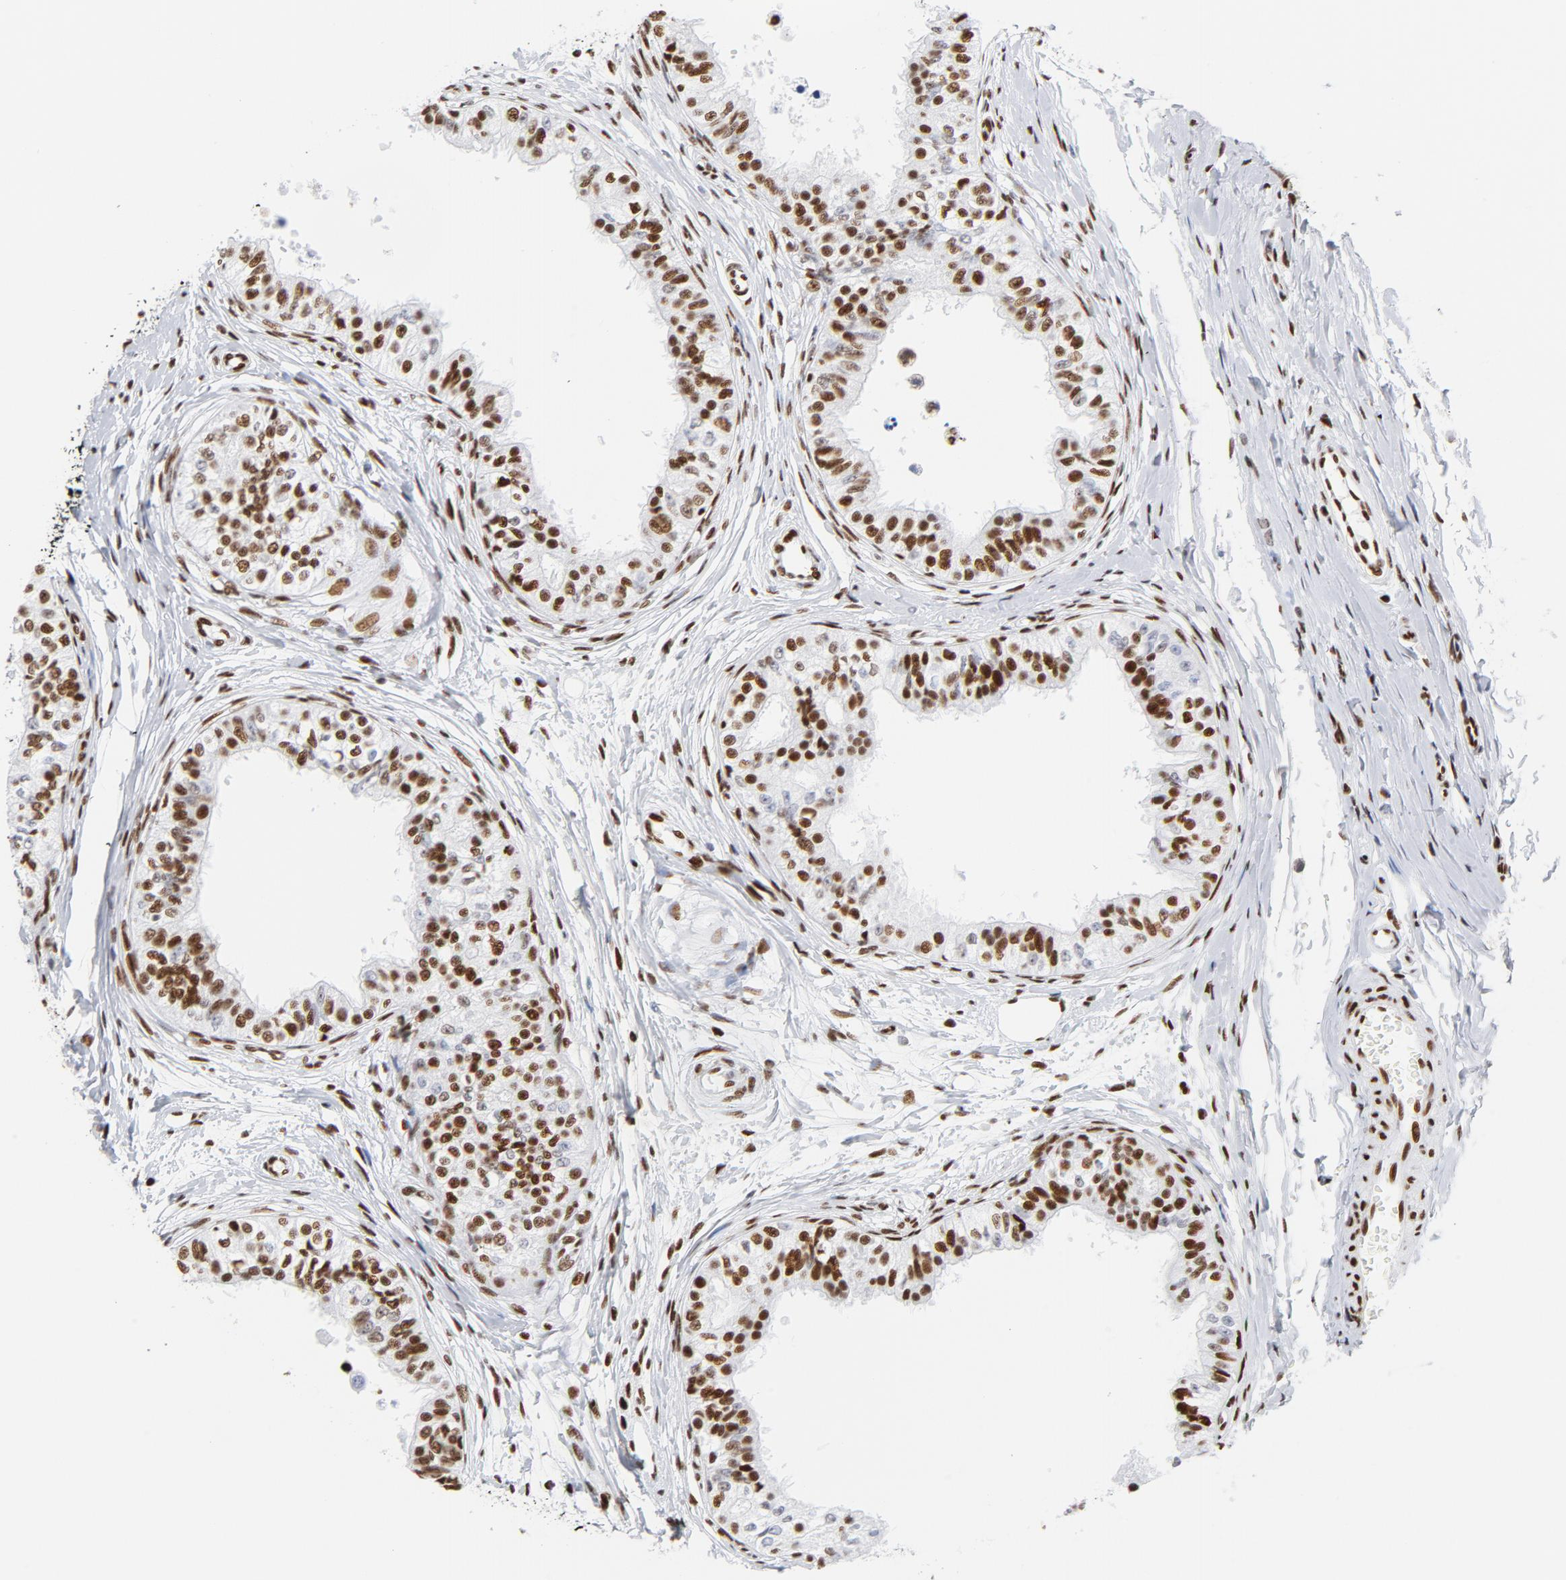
{"staining": {"intensity": "strong", "quantity": ">75%", "location": "nuclear"}, "tissue": "epididymis", "cell_type": "Glandular cells", "image_type": "normal", "snomed": [{"axis": "morphology", "description": "Normal tissue, NOS"}, {"axis": "morphology", "description": "Adenocarcinoma, metastatic, NOS"}, {"axis": "topography", "description": "Testis"}, {"axis": "topography", "description": "Epididymis"}], "caption": "Protein expression by immunohistochemistry (IHC) displays strong nuclear staining in approximately >75% of glandular cells in benign epididymis. (Stains: DAB in brown, nuclei in blue, Microscopy: brightfield microscopy at high magnification).", "gene": "XRCC5", "patient": {"sex": "male", "age": 26}}